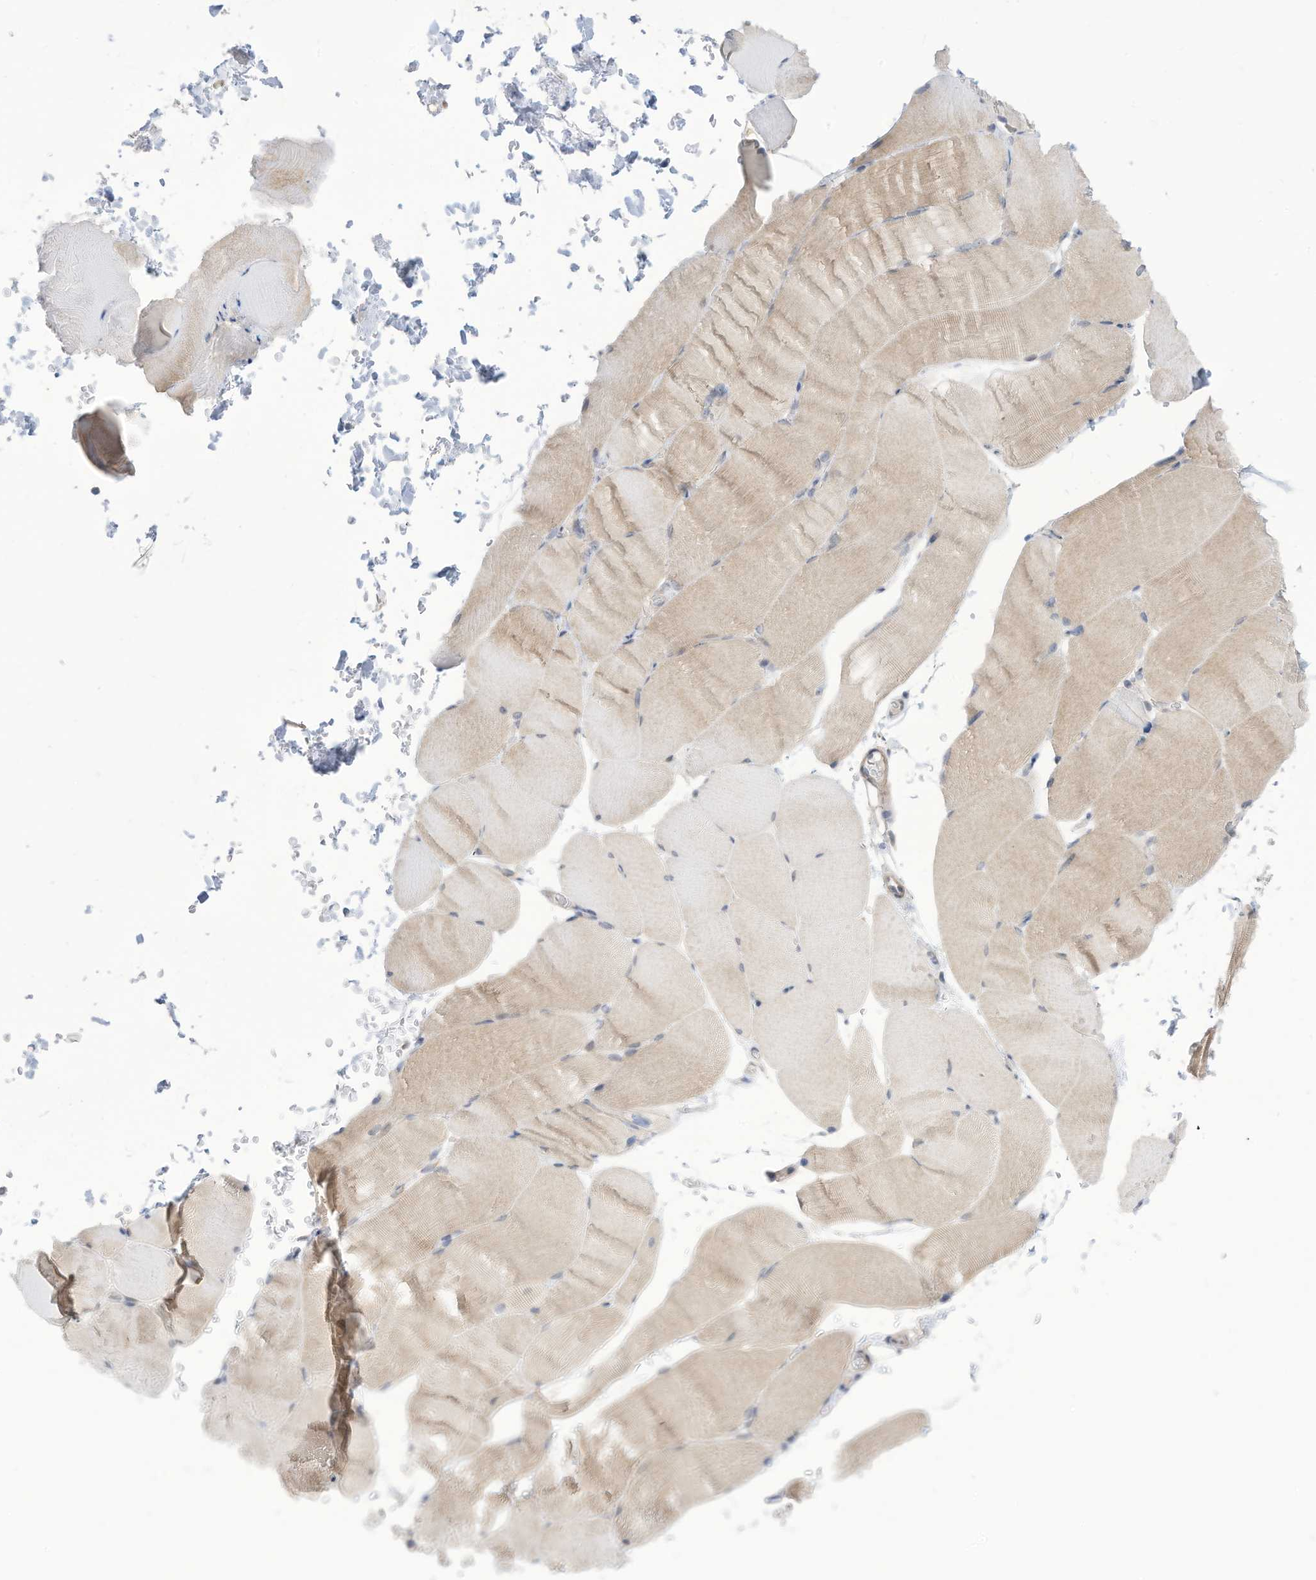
{"staining": {"intensity": "weak", "quantity": "25%-75%", "location": "cytoplasmic/membranous"}, "tissue": "skeletal muscle", "cell_type": "Myocytes", "image_type": "normal", "snomed": [{"axis": "morphology", "description": "Normal tissue, NOS"}, {"axis": "topography", "description": "Skeletal muscle"}, {"axis": "topography", "description": "Parathyroid gland"}], "caption": "Immunohistochemistry (IHC) micrograph of benign skeletal muscle stained for a protein (brown), which demonstrates low levels of weak cytoplasmic/membranous expression in about 25%-75% of myocytes.", "gene": "ZNF292", "patient": {"sex": "female", "age": 37}}